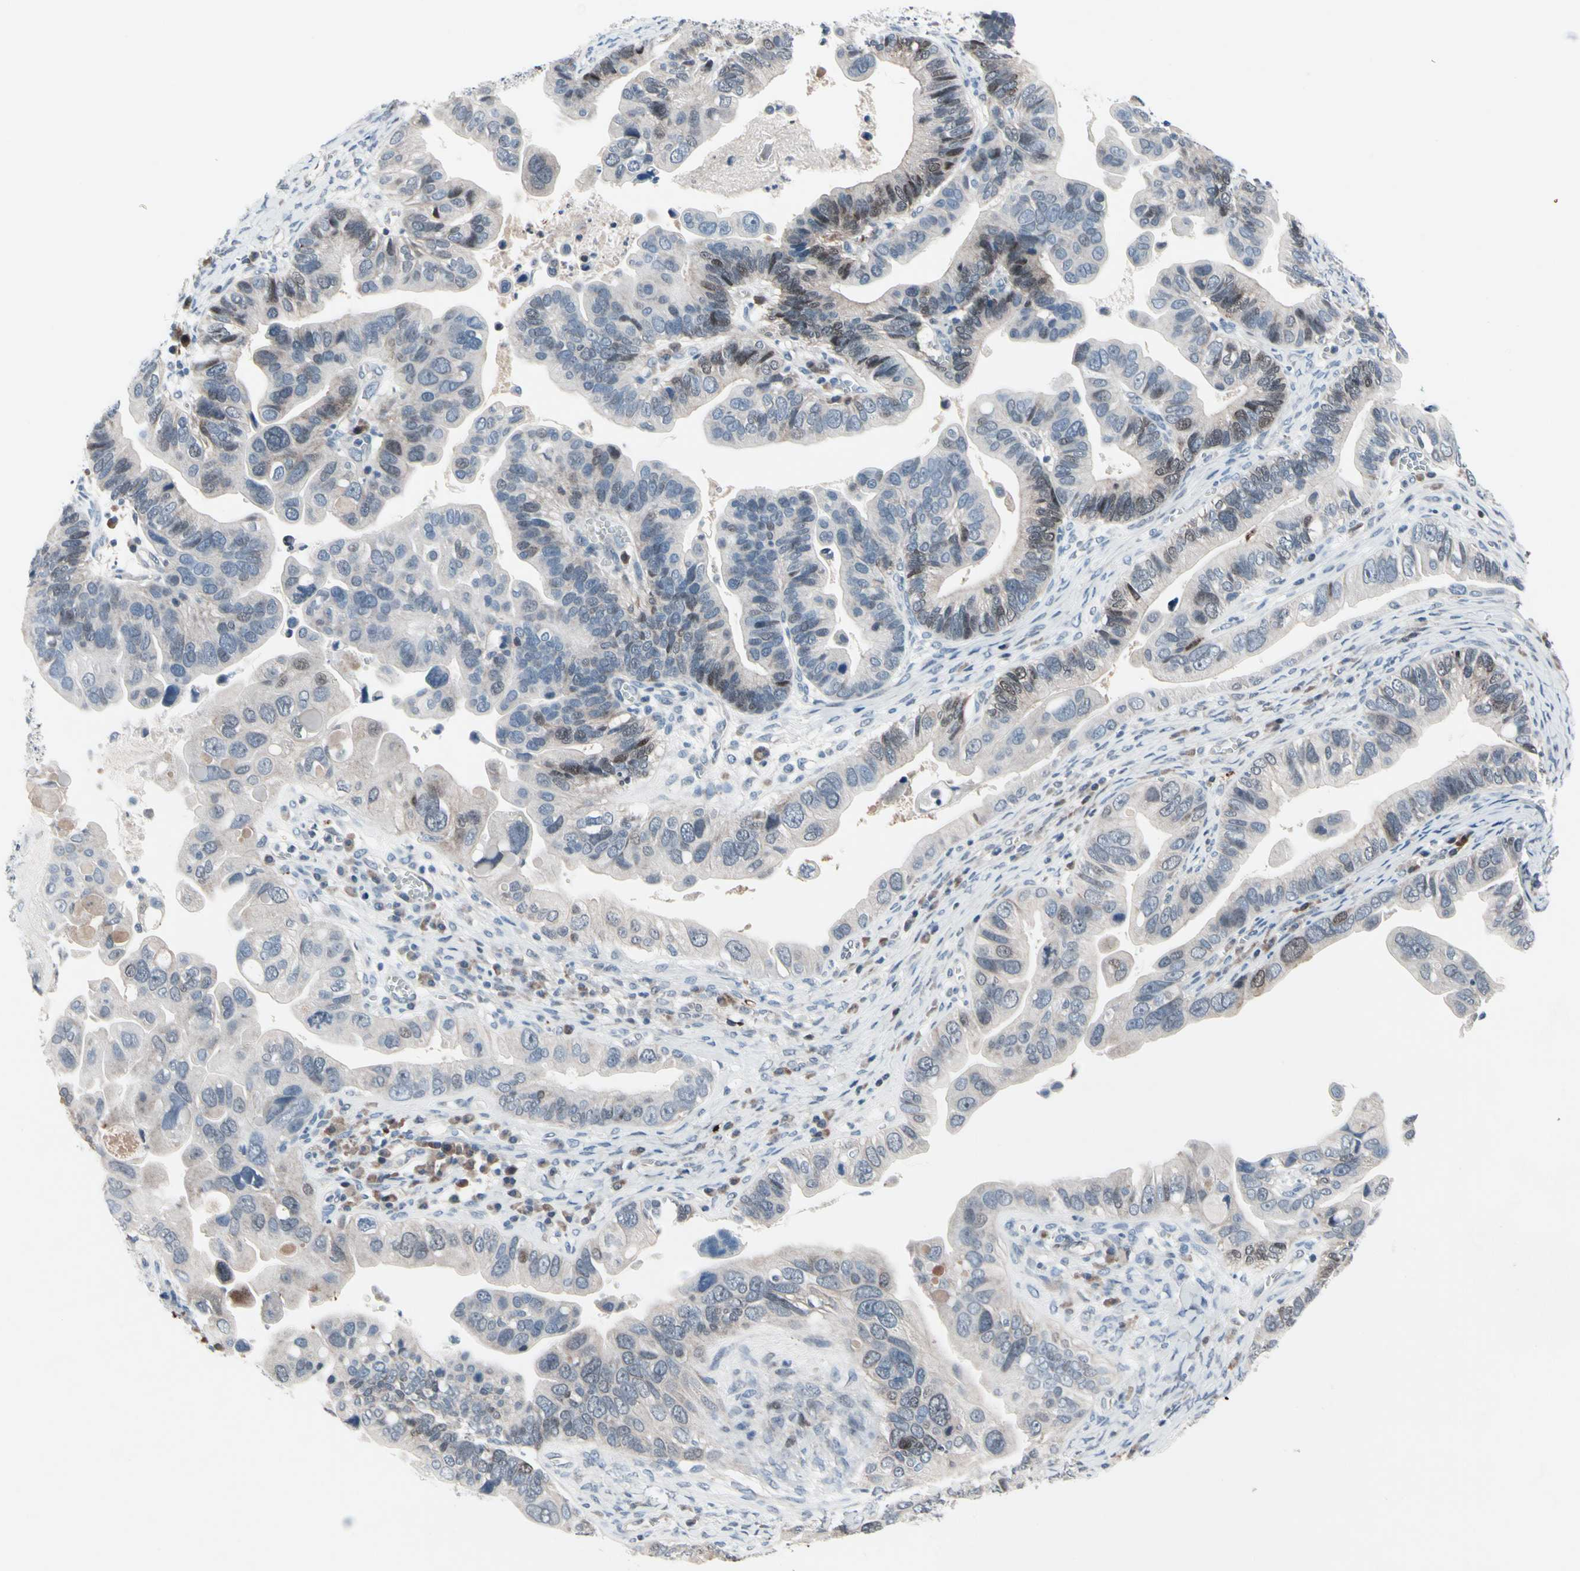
{"staining": {"intensity": "weak", "quantity": "<25%", "location": "cytoplasmic/membranous,nuclear"}, "tissue": "ovarian cancer", "cell_type": "Tumor cells", "image_type": "cancer", "snomed": [{"axis": "morphology", "description": "Cystadenocarcinoma, serous, NOS"}, {"axis": "topography", "description": "Ovary"}], "caption": "Immunohistochemistry photomicrograph of neoplastic tissue: ovarian cancer stained with DAB (3,3'-diaminobenzidine) reveals no significant protein positivity in tumor cells.", "gene": "TXN", "patient": {"sex": "female", "age": 56}}